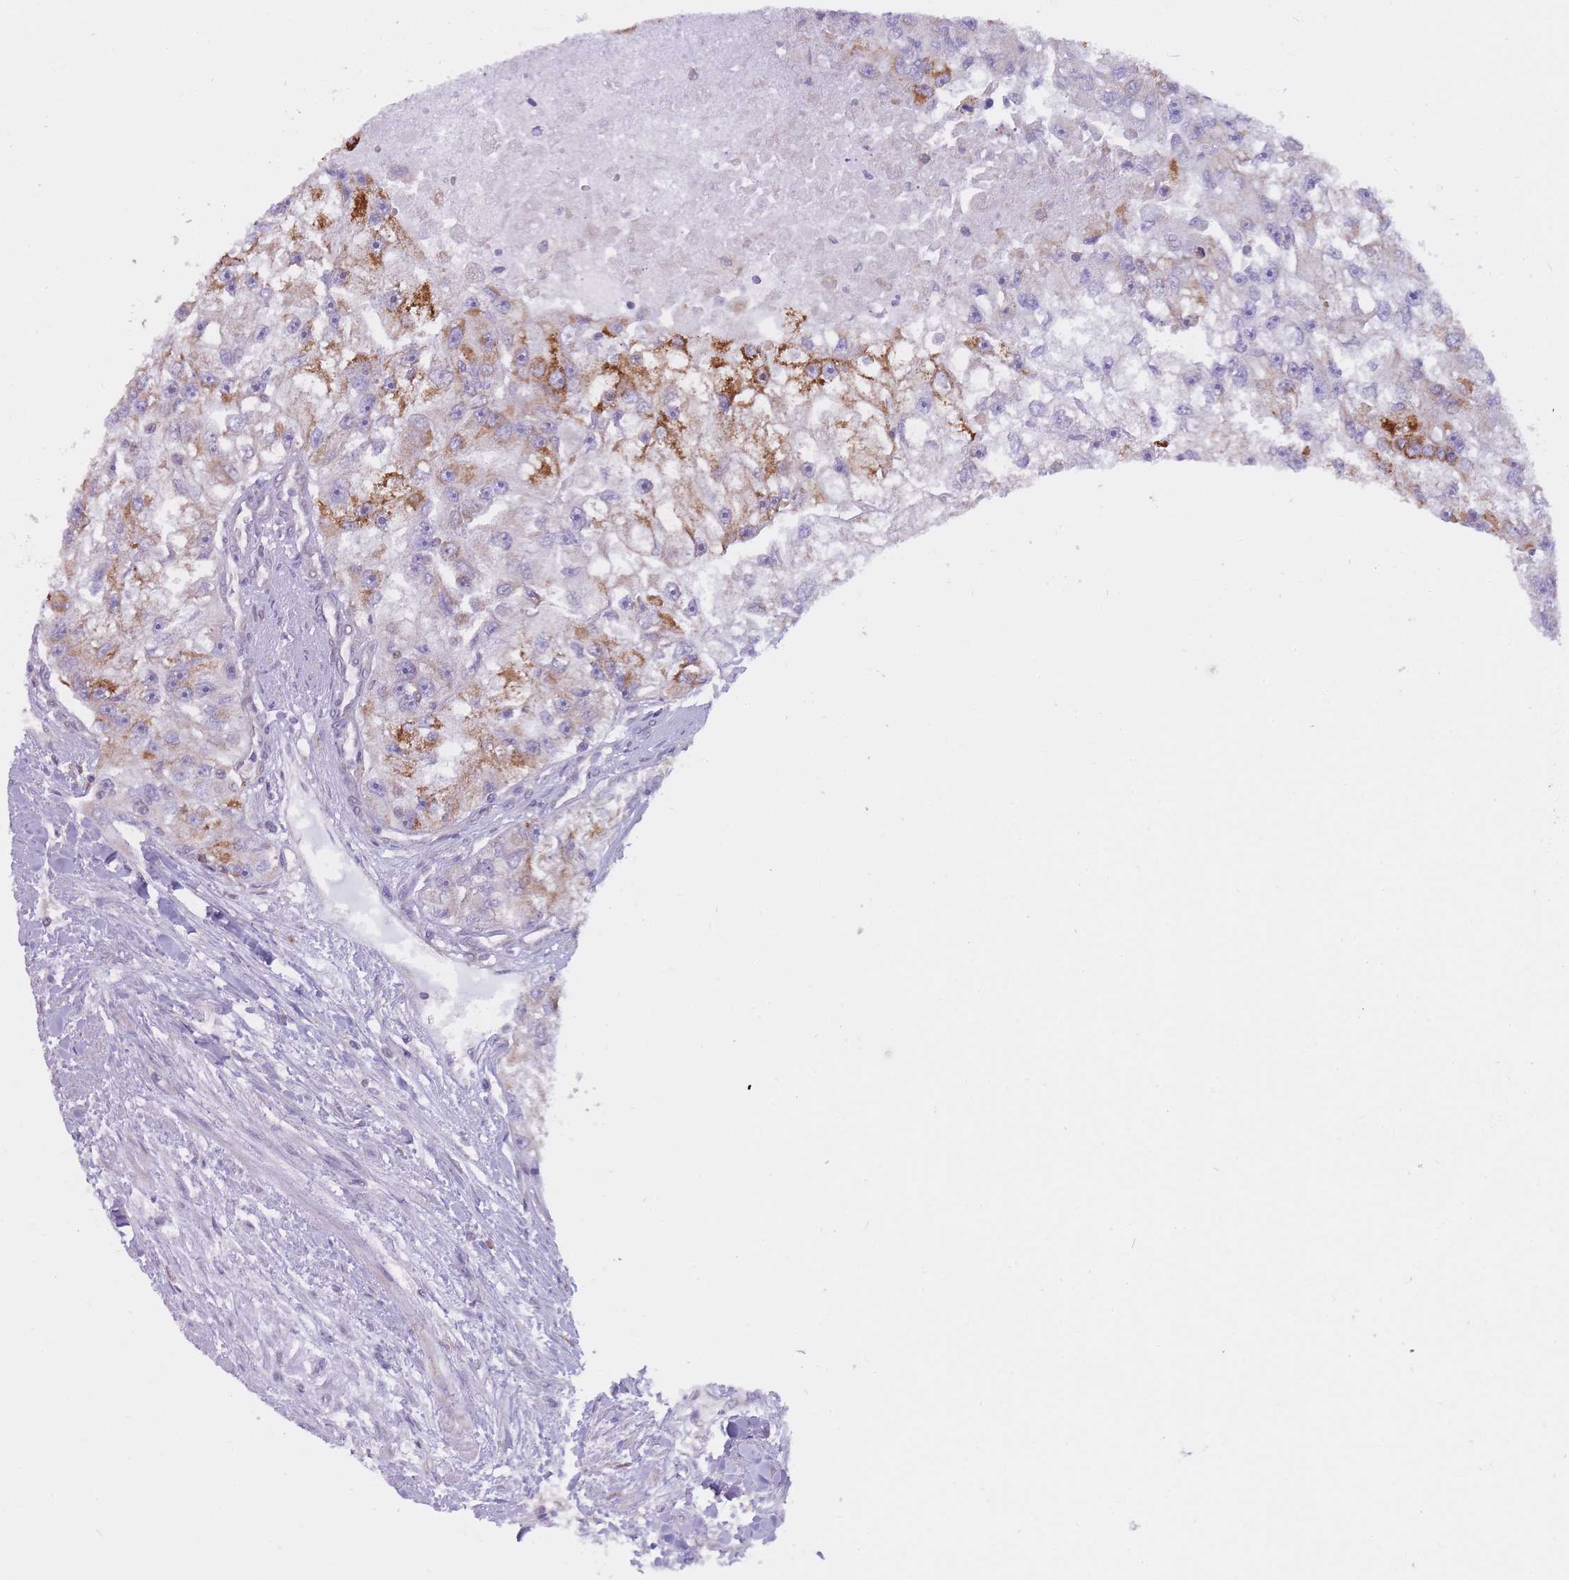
{"staining": {"intensity": "strong", "quantity": "25%-75%", "location": "cytoplasmic/membranous"}, "tissue": "renal cancer", "cell_type": "Tumor cells", "image_type": "cancer", "snomed": [{"axis": "morphology", "description": "Adenocarcinoma, NOS"}, {"axis": "topography", "description": "Kidney"}], "caption": "IHC of adenocarcinoma (renal) reveals high levels of strong cytoplasmic/membranous positivity in about 25%-75% of tumor cells. The protein is stained brown, and the nuclei are stained in blue (DAB IHC with brightfield microscopy, high magnification).", "gene": "NSFL1C", "patient": {"sex": "male", "age": 63}}